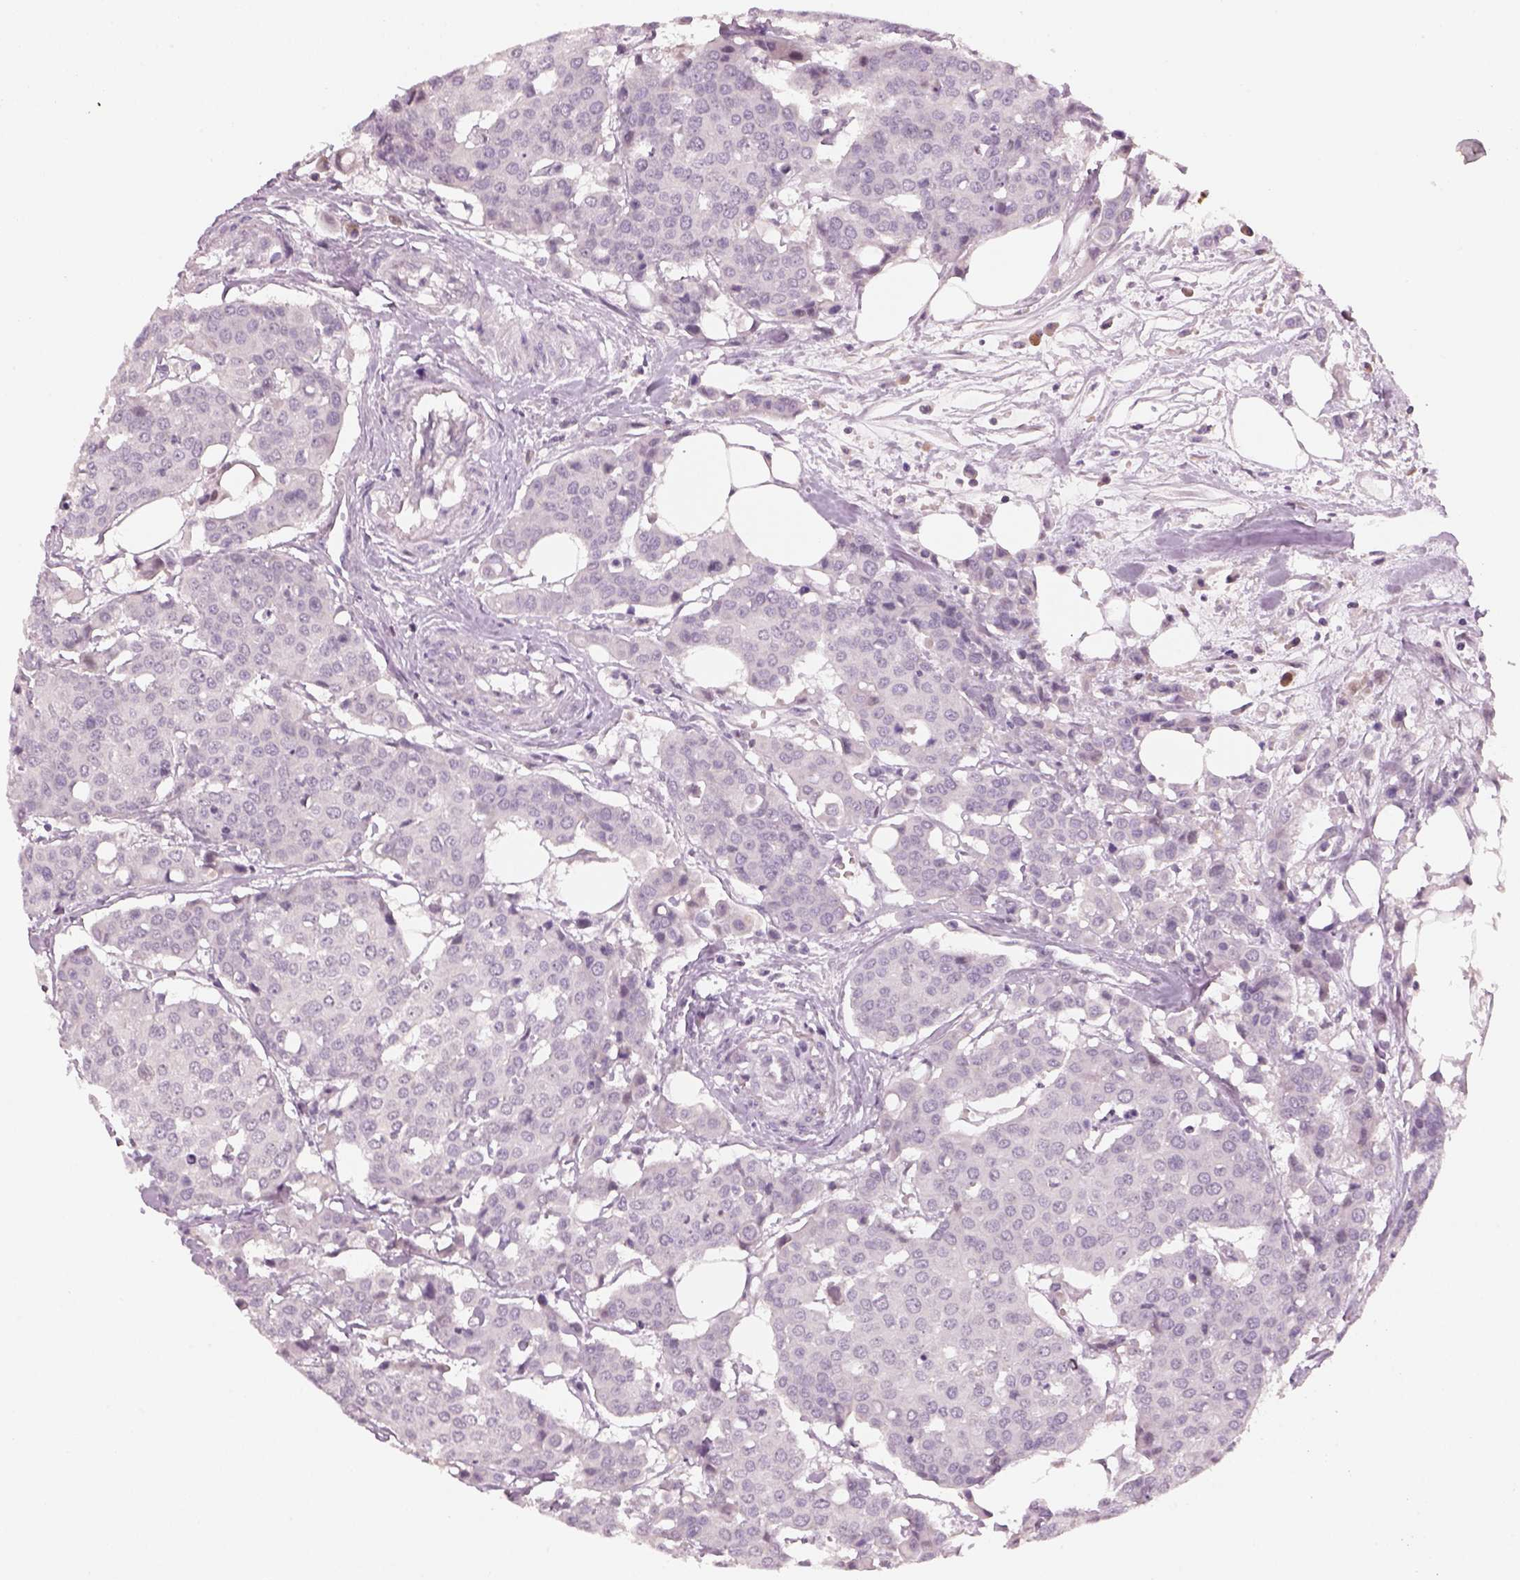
{"staining": {"intensity": "negative", "quantity": "none", "location": "none"}, "tissue": "carcinoid", "cell_type": "Tumor cells", "image_type": "cancer", "snomed": [{"axis": "morphology", "description": "Carcinoid, malignant, NOS"}, {"axis": "topography", "description": "Colon"}], "caption": "This photomicrograph is of malignant carcinoid stained with IHC to label a protein in brown with the nuclei are counter-stained blue. There is no staining in tumor cells.", "gene": "PENK", "patient": {"sex": "male", "age": 81}}